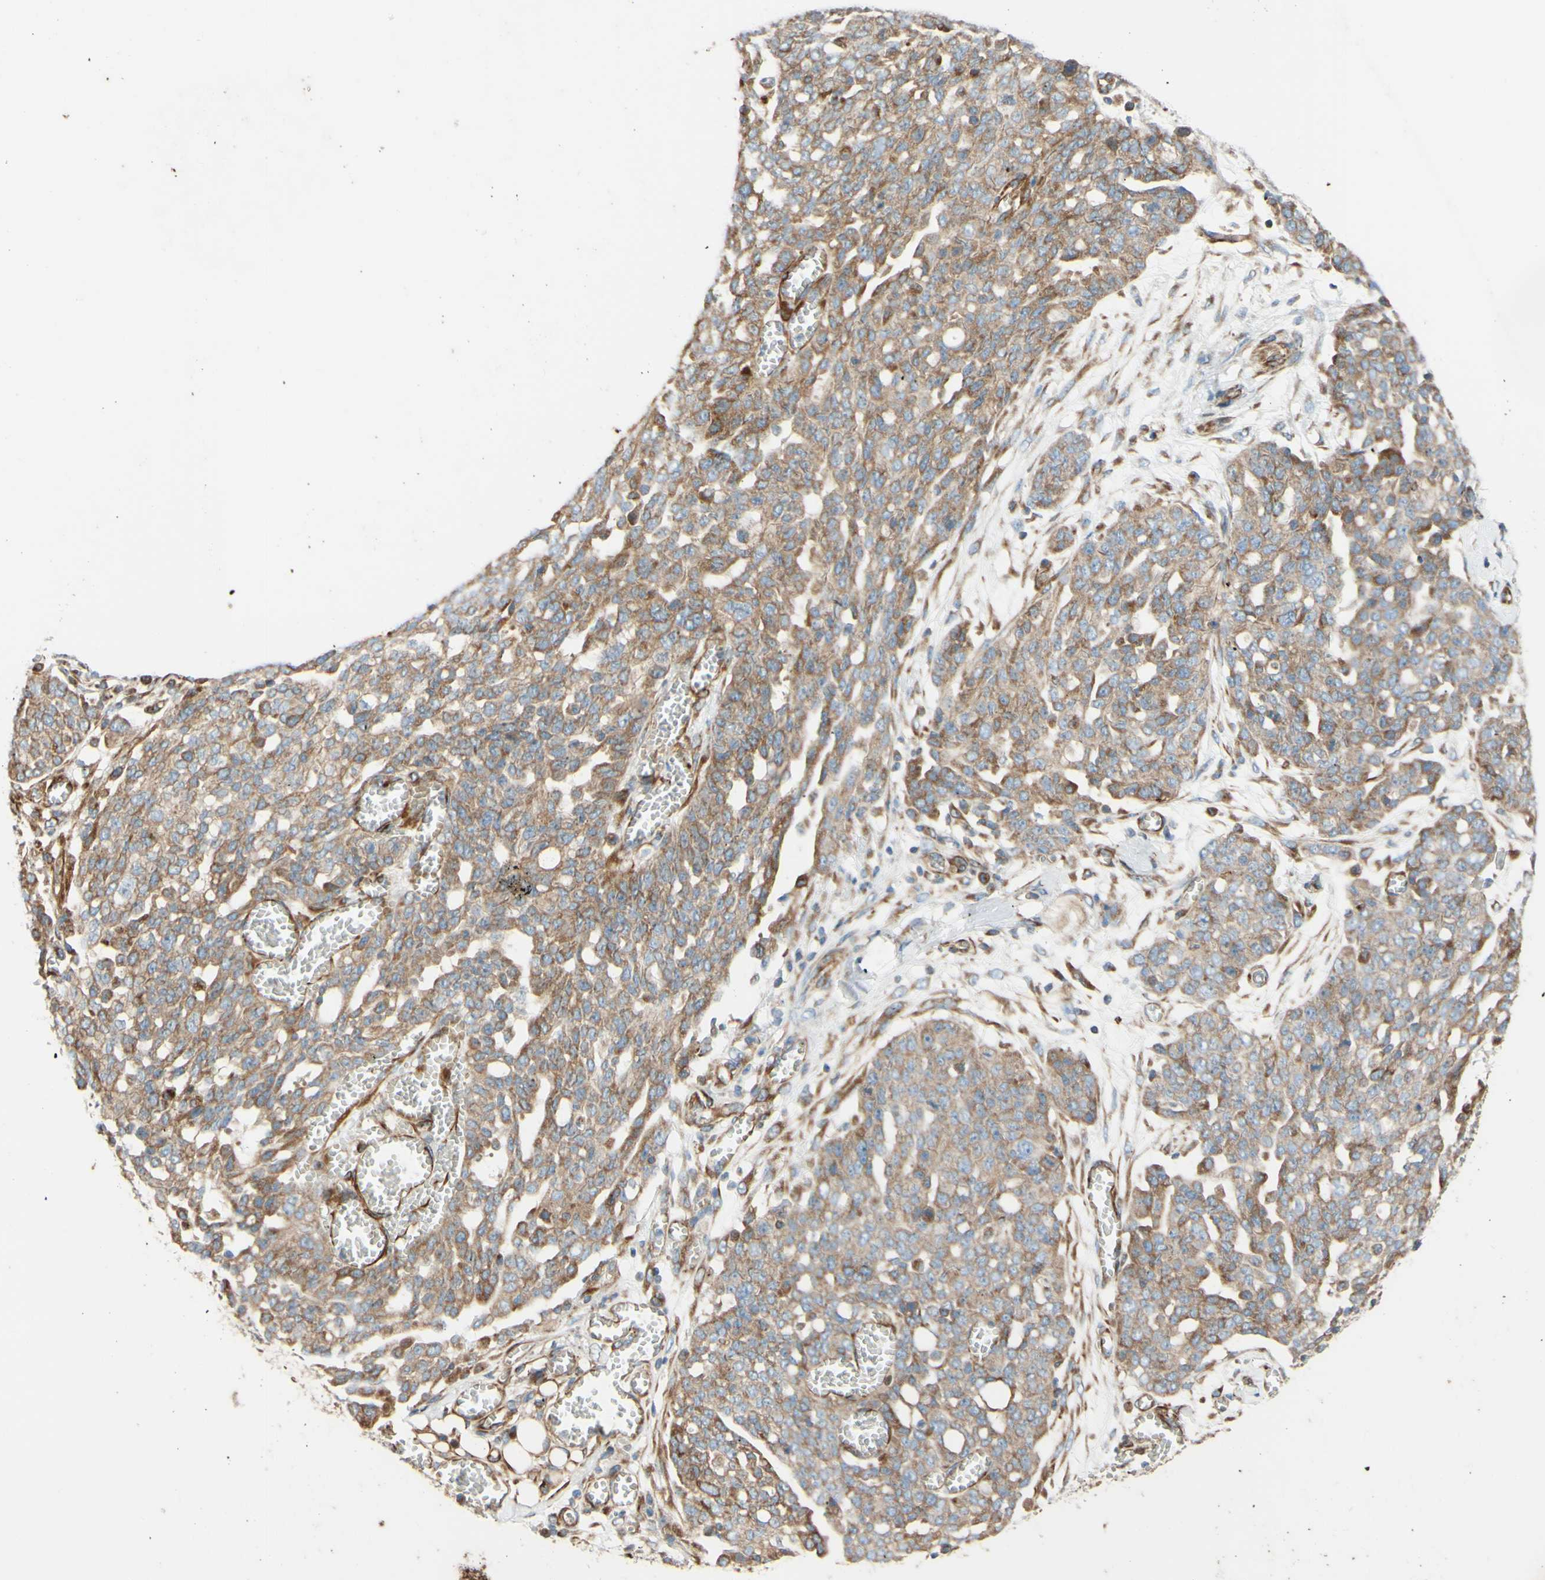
{"staining": {"intensity": "moderate", "quantity": ">75%", "location": "cytoplasmic/membranous"}, "tissue": "ovarian cancer", "cell_type": "Tumor cells", "image_type": "cancer", "snomed": [{"axis": "morphology", "description": "Cystadenocarcinoma, serous, NOS"}, {"axis": "topography", "description": "Soft tissue"}, {"axis": "topography", "description": "Ovary"}], "caption": "Immunohistochemistry of ovarian serous cystadenocarcinoma demonstrates medium levels of moderate cytoplasmic/membranous staining in about >75% of tumor cells. The staining was performed using DAB to visualize the protein expression in brown, while the nuclei were stained in blue with hematoxylin (Magnification: 20x).", "gene": "C1orf43", "patient": {"sex": "female", "age": 57}}